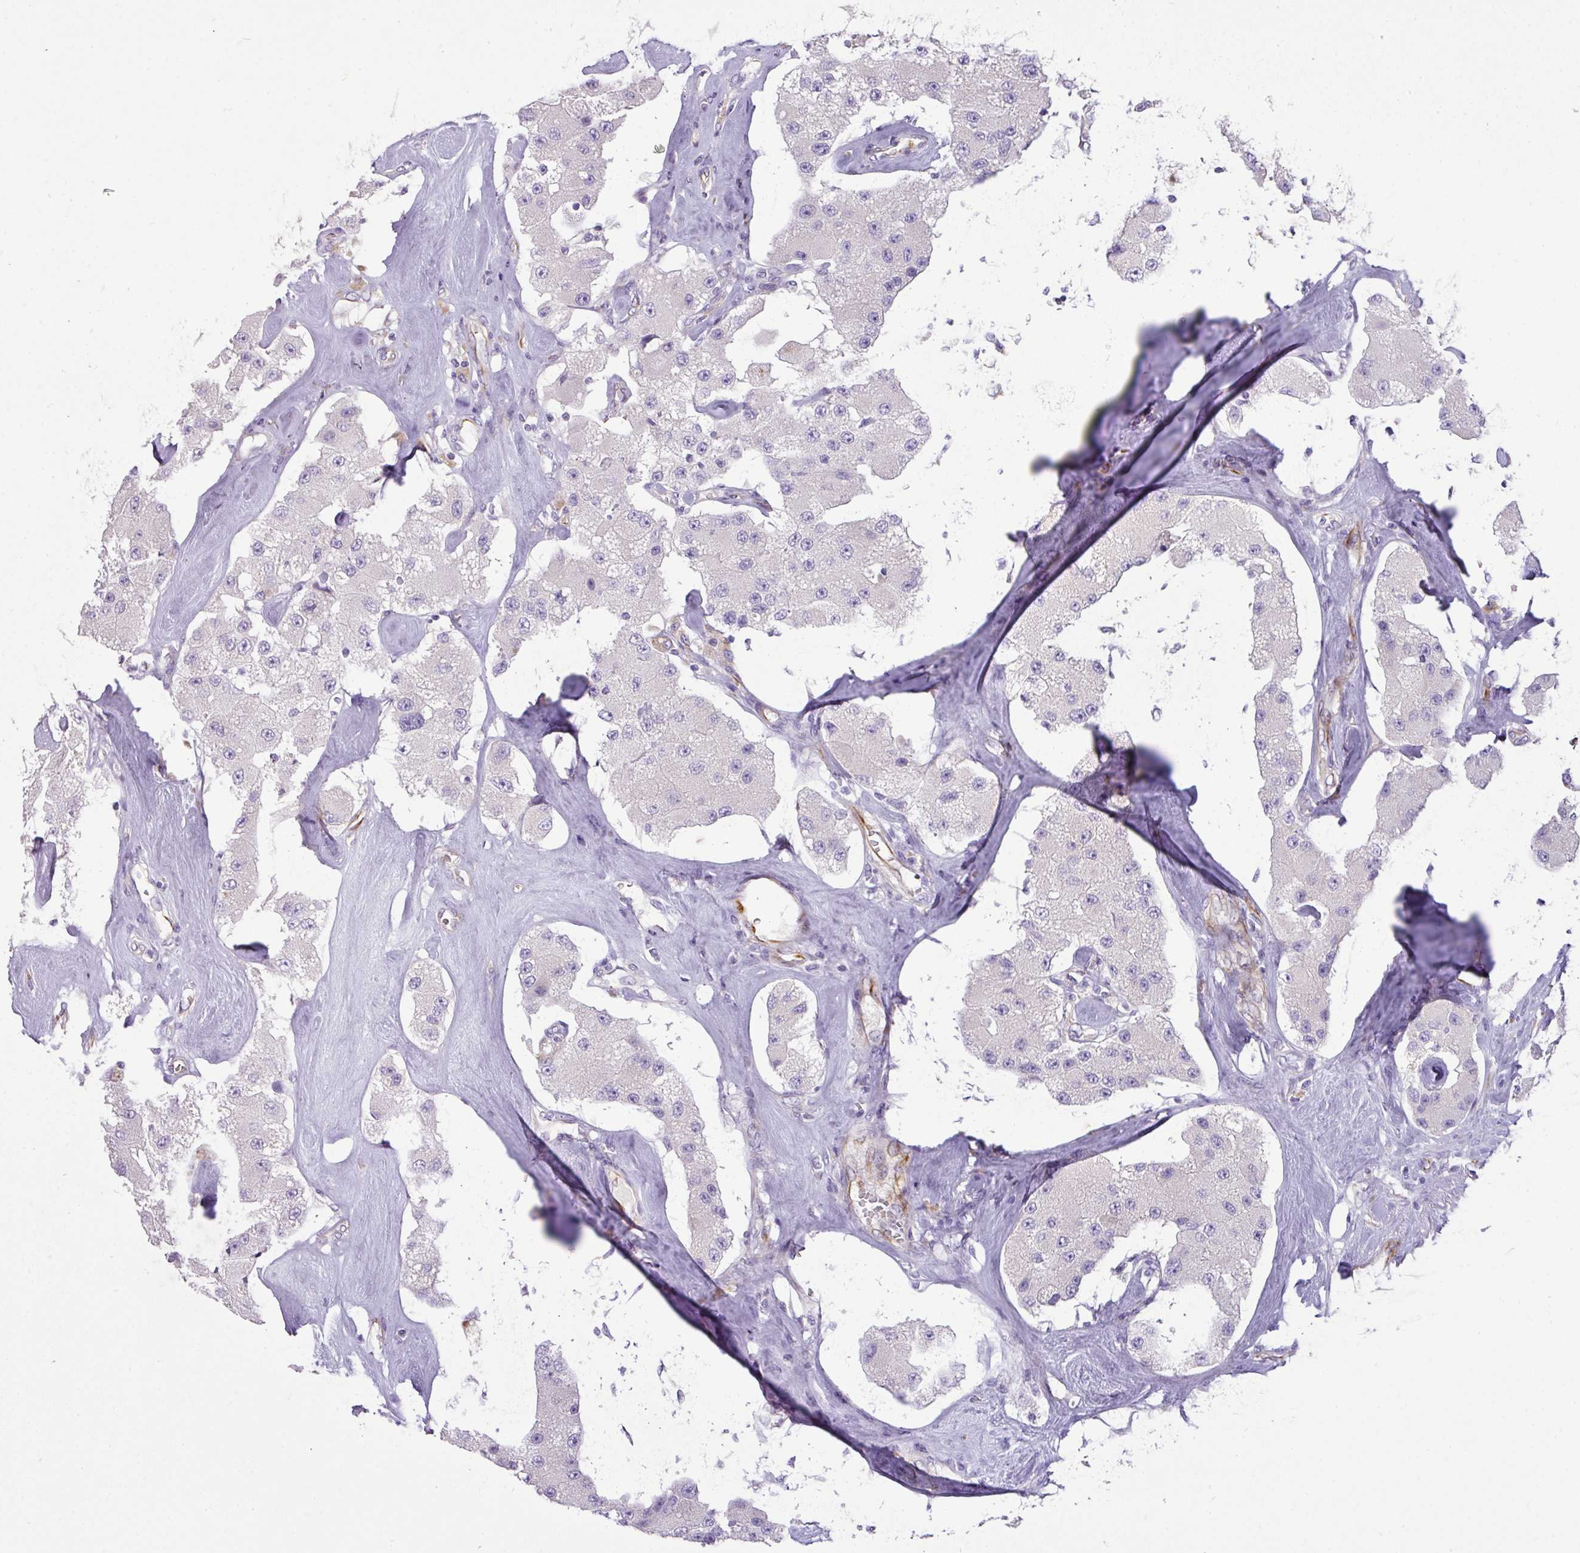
{"staining": {"intensity": "negative", "quantity": "none", "location": "none"}, "tissue": "carcinoid", "cell_type": "Tumor cells", "image_type": "cancer", "snomed": [{"axis": "morphology", "description": "Carcinoid, malignant, NOS"}, {"axis": "topography", "description": "Pancreas"}], "caption": "Immunohistochemistry histopathology image of carcinoid stained for a protein (brown), which reveals no positivity in tumor cells. Brightfield microscopy of immunohistochemistry stained with DAB (3,3'-diaminobenzidine) (brown) and hematoxylin (blue), captured at high magnification.", "gene": "ENSG00000273748", "patient": {"sex": "male", "age": 41}}